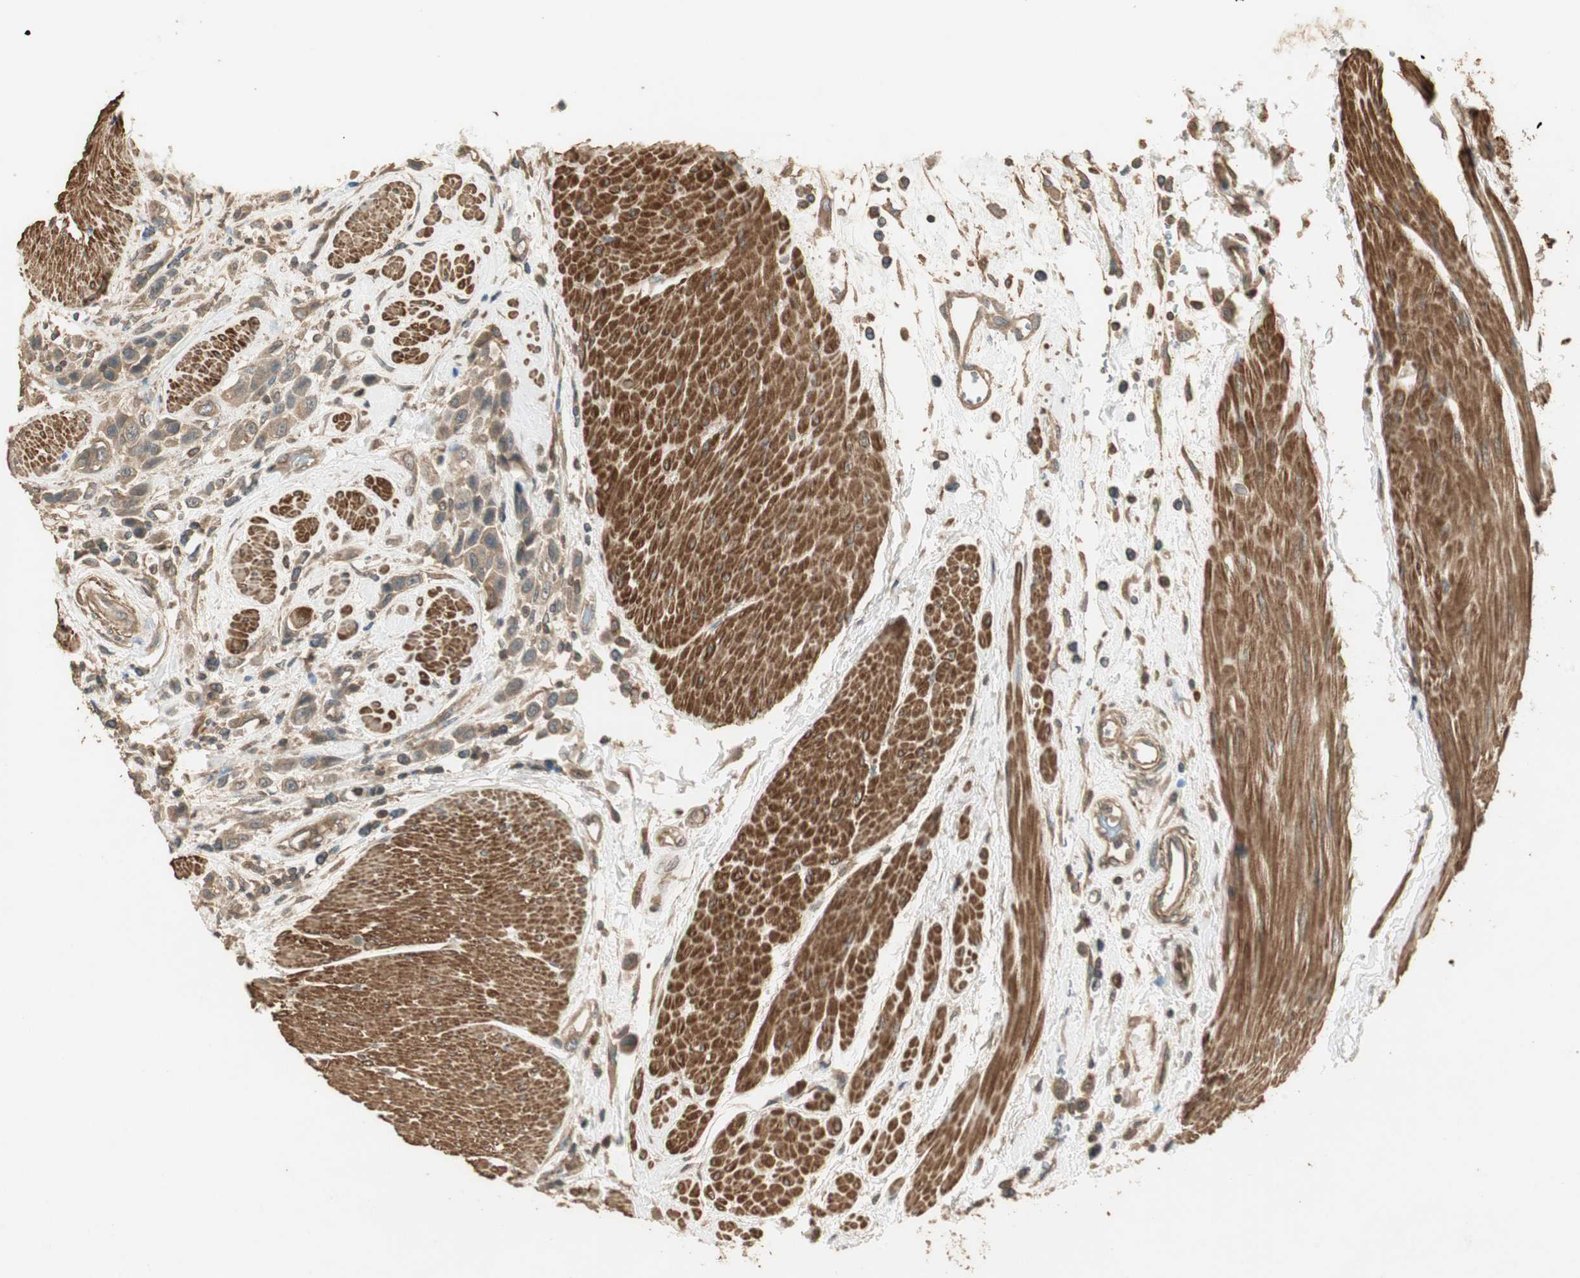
{"staining": {"intensity": "moderate", "quantity": ">75%", "location": "cytoplasmic/membranous"}, "tissue": "urothelial cancer", "cell_type": "Tumor cells", "image_type": "cancer", "snomed": [{"axis": "morphology", "description": "Urothelial carcinoma, High grade"}, {"axis": "topography", "description": "Urinary bladder"}], "caption": "Brown immunohistochemical staining in human high-grade urothelial carcinoma shows moderate cytoplasmic/membranous expression in approximately >75% of tumor cells. (IHC, brightfield microscopy, high magnification).", "gene": "USP2", "patient": {"sex": "male", "age": 50}}